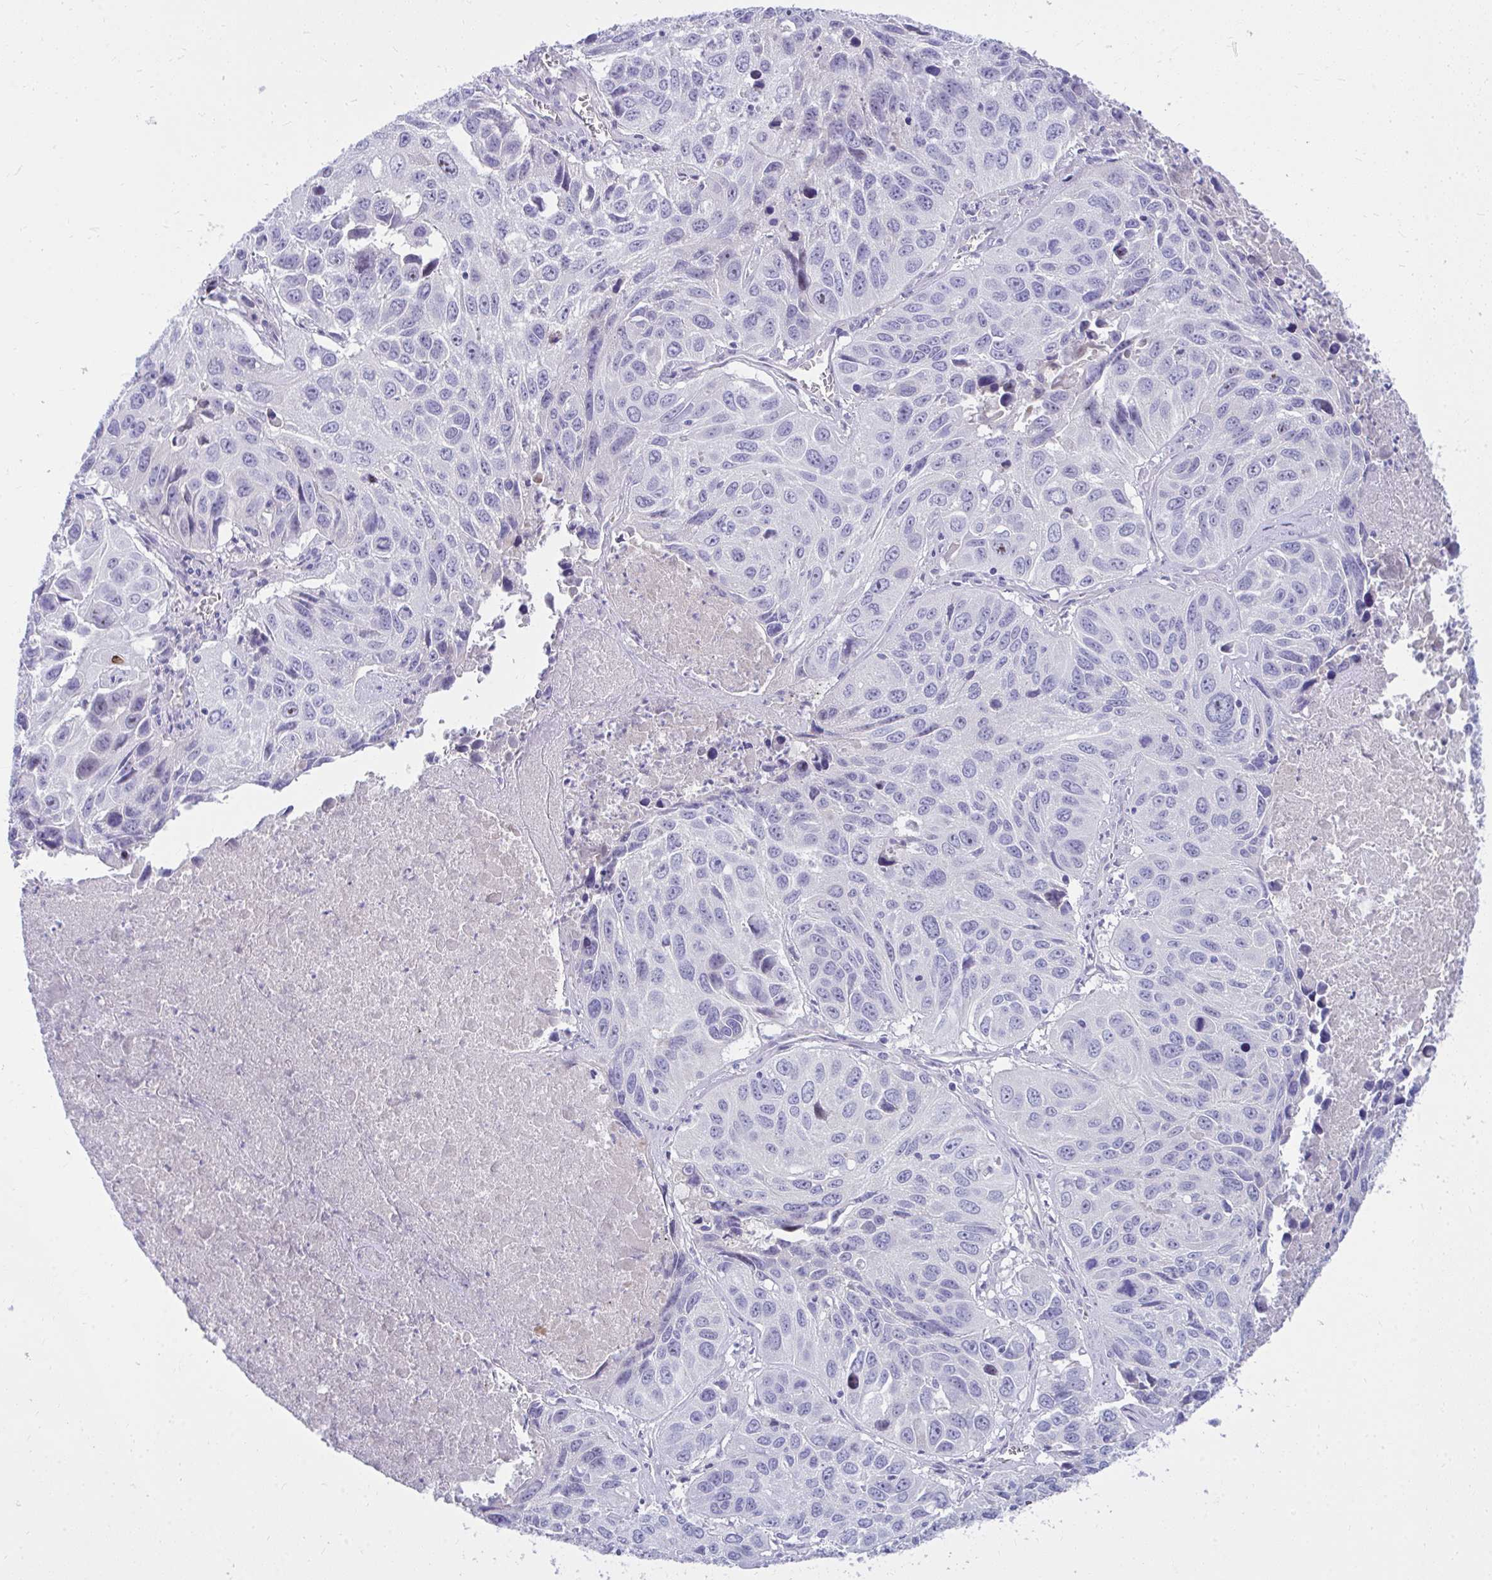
{"staining": {"intensity": "negative", "quantity": "none", "location": "none"}, "tissue": "lung cancer", "cell_type": "Tumor cells", "image_type": "cancer", "snomed": [{"axis": "morphology", "description": "Squamous cell carcinoma, NOS"}, {"axis": "topography", "description": "Lung"}], "caption": "Immunohistochemistry photomicrograph of neoplastic tissue: human lung squamous cell carcinoma stained with DAB (3,3'-diaminobenzidine) demonstrates no significant protein expression in tumor cells. (DAB (3,3'-diaminobenzidine) immunohistochemistry visualized using brightfield microscopy, high magnification).", "gene": "LRRC36", "patient": {"sex": "female", "age": 61}}